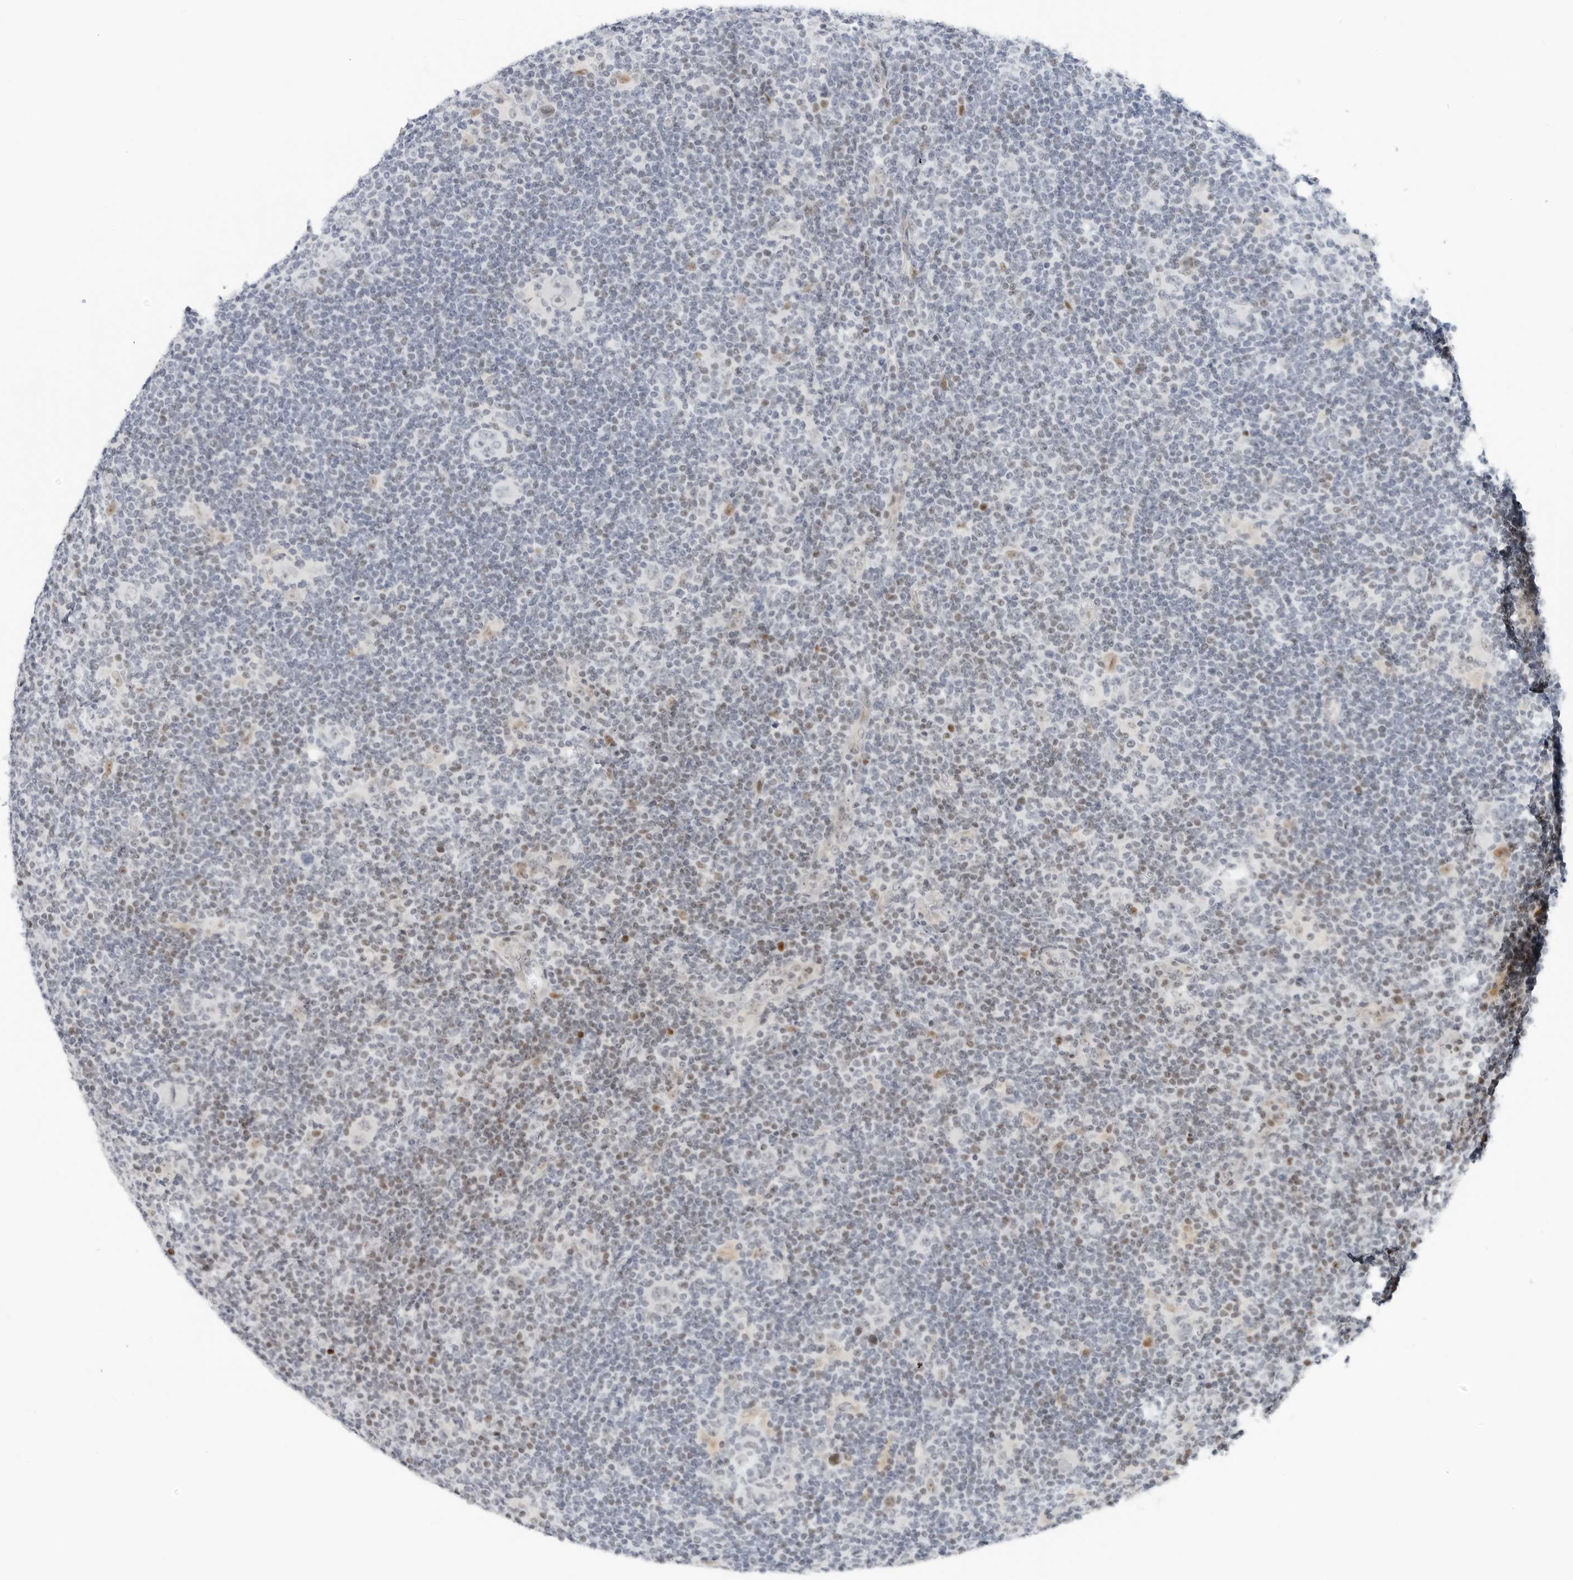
{"staining": {"intensity": "negative", "quantity": "none", "location": "none"}, "tissue": "lymphoma", "cell_type": "Tumor cells", "image_type": "cancer", "snomed": [{"axis": "morphology", "description": "Hodgkin's disease, NOS"}, {"axis": "topography", "description": "Lymph node"}], "caption": "Tumor cells show no significant expression in lymphoma.", "gene": "NTMT2", "patient": {"sex": "female", "age": 57}}